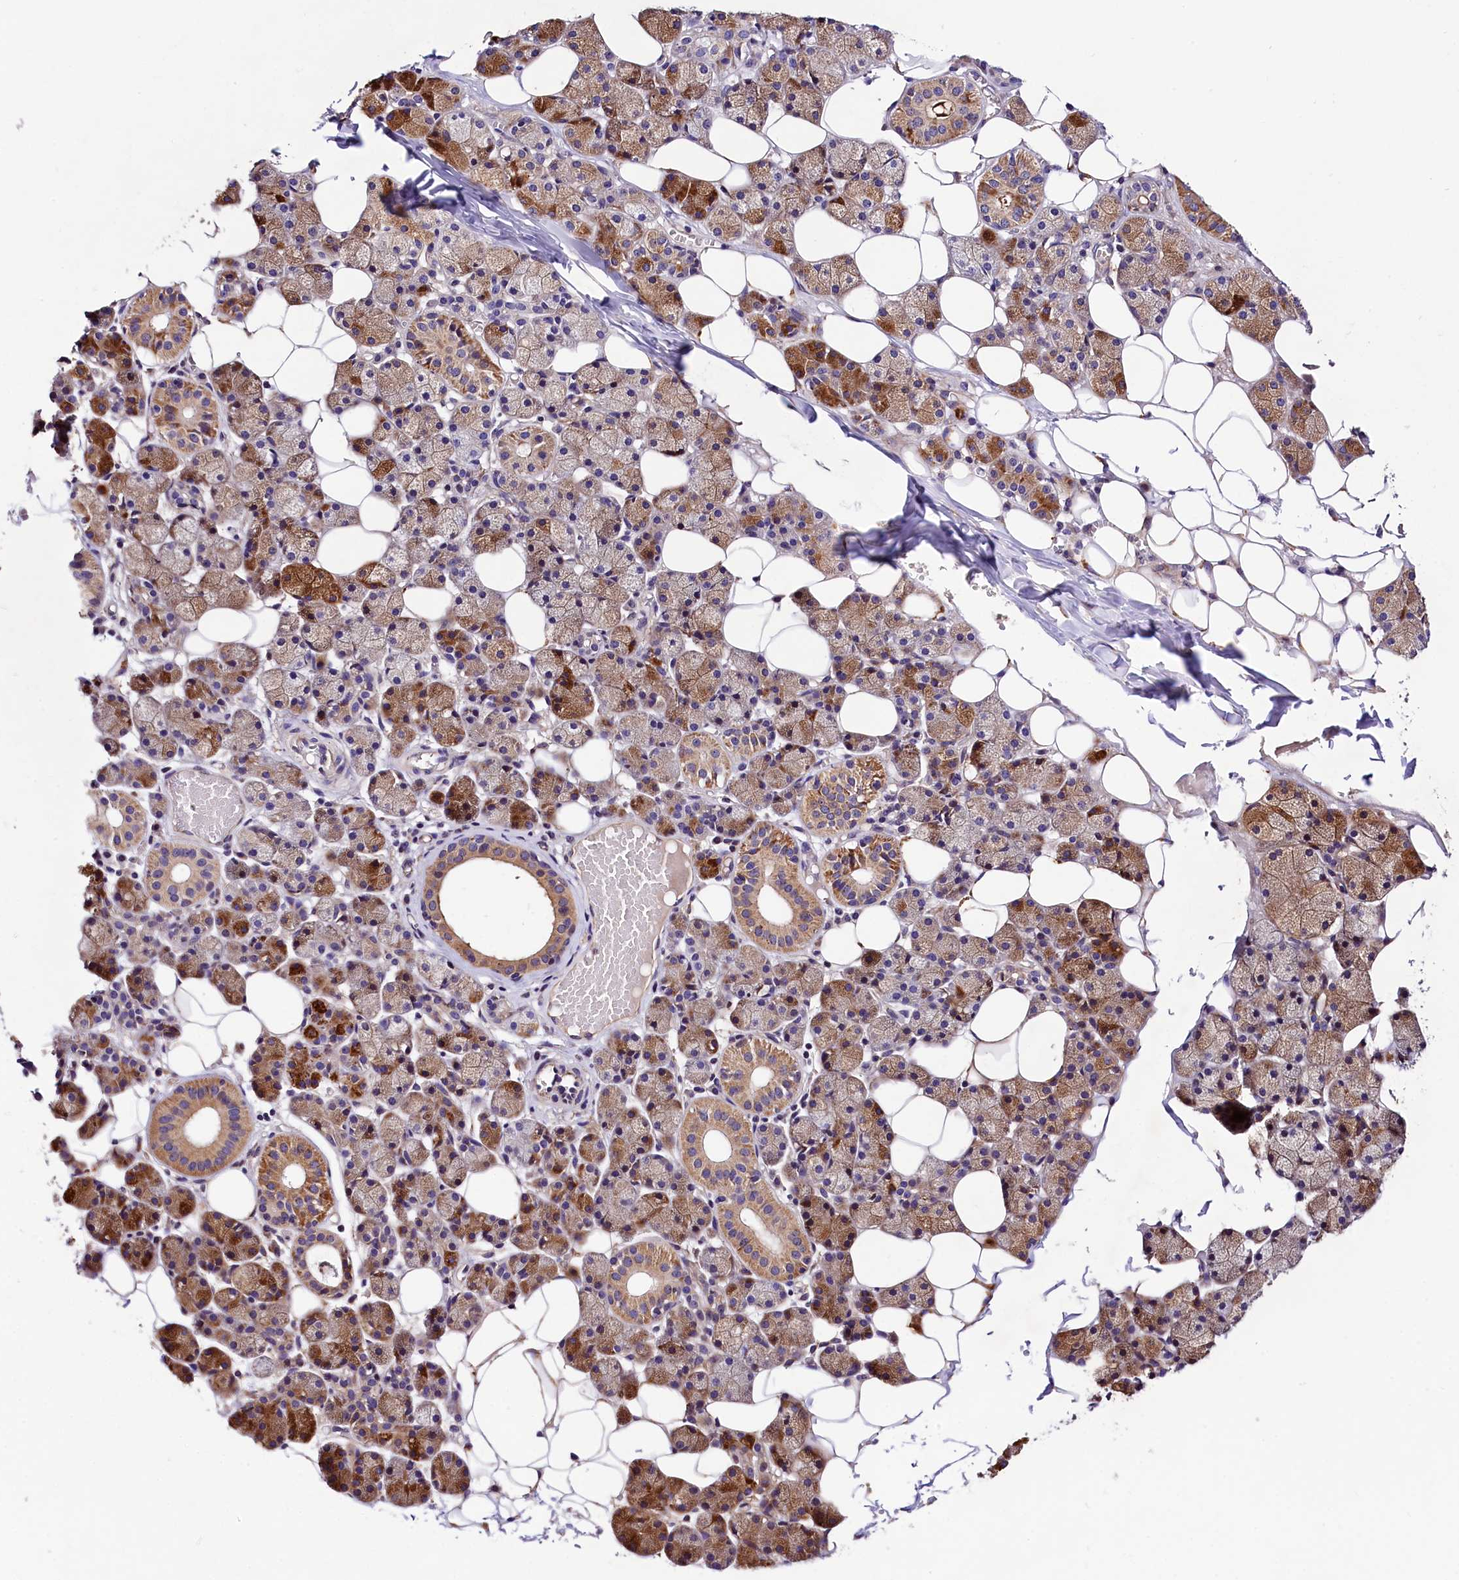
{"staining": {"intensity": "moderate", "quantity": "25%-75%", "location": "cytoplasmic/membranous"}, "tissue": "salivary gland", "cell_type": "Glandular cells", "image_type": "normal", "snomed": [{"axis": "morphology", "description": "Normal tissue, NOS"}, {"axis": "topography", "description": "Salivary gland"}], "caption": "Immunohistochemical staining of unremarkable salivary gland demonstrates 25%-75% levels of moderate cytoplasmic/membranous protein positivity in about 25%-75% of glandular cells.", "gene": "ARMC6", "patient": {"sex": "female", "age": 33}}